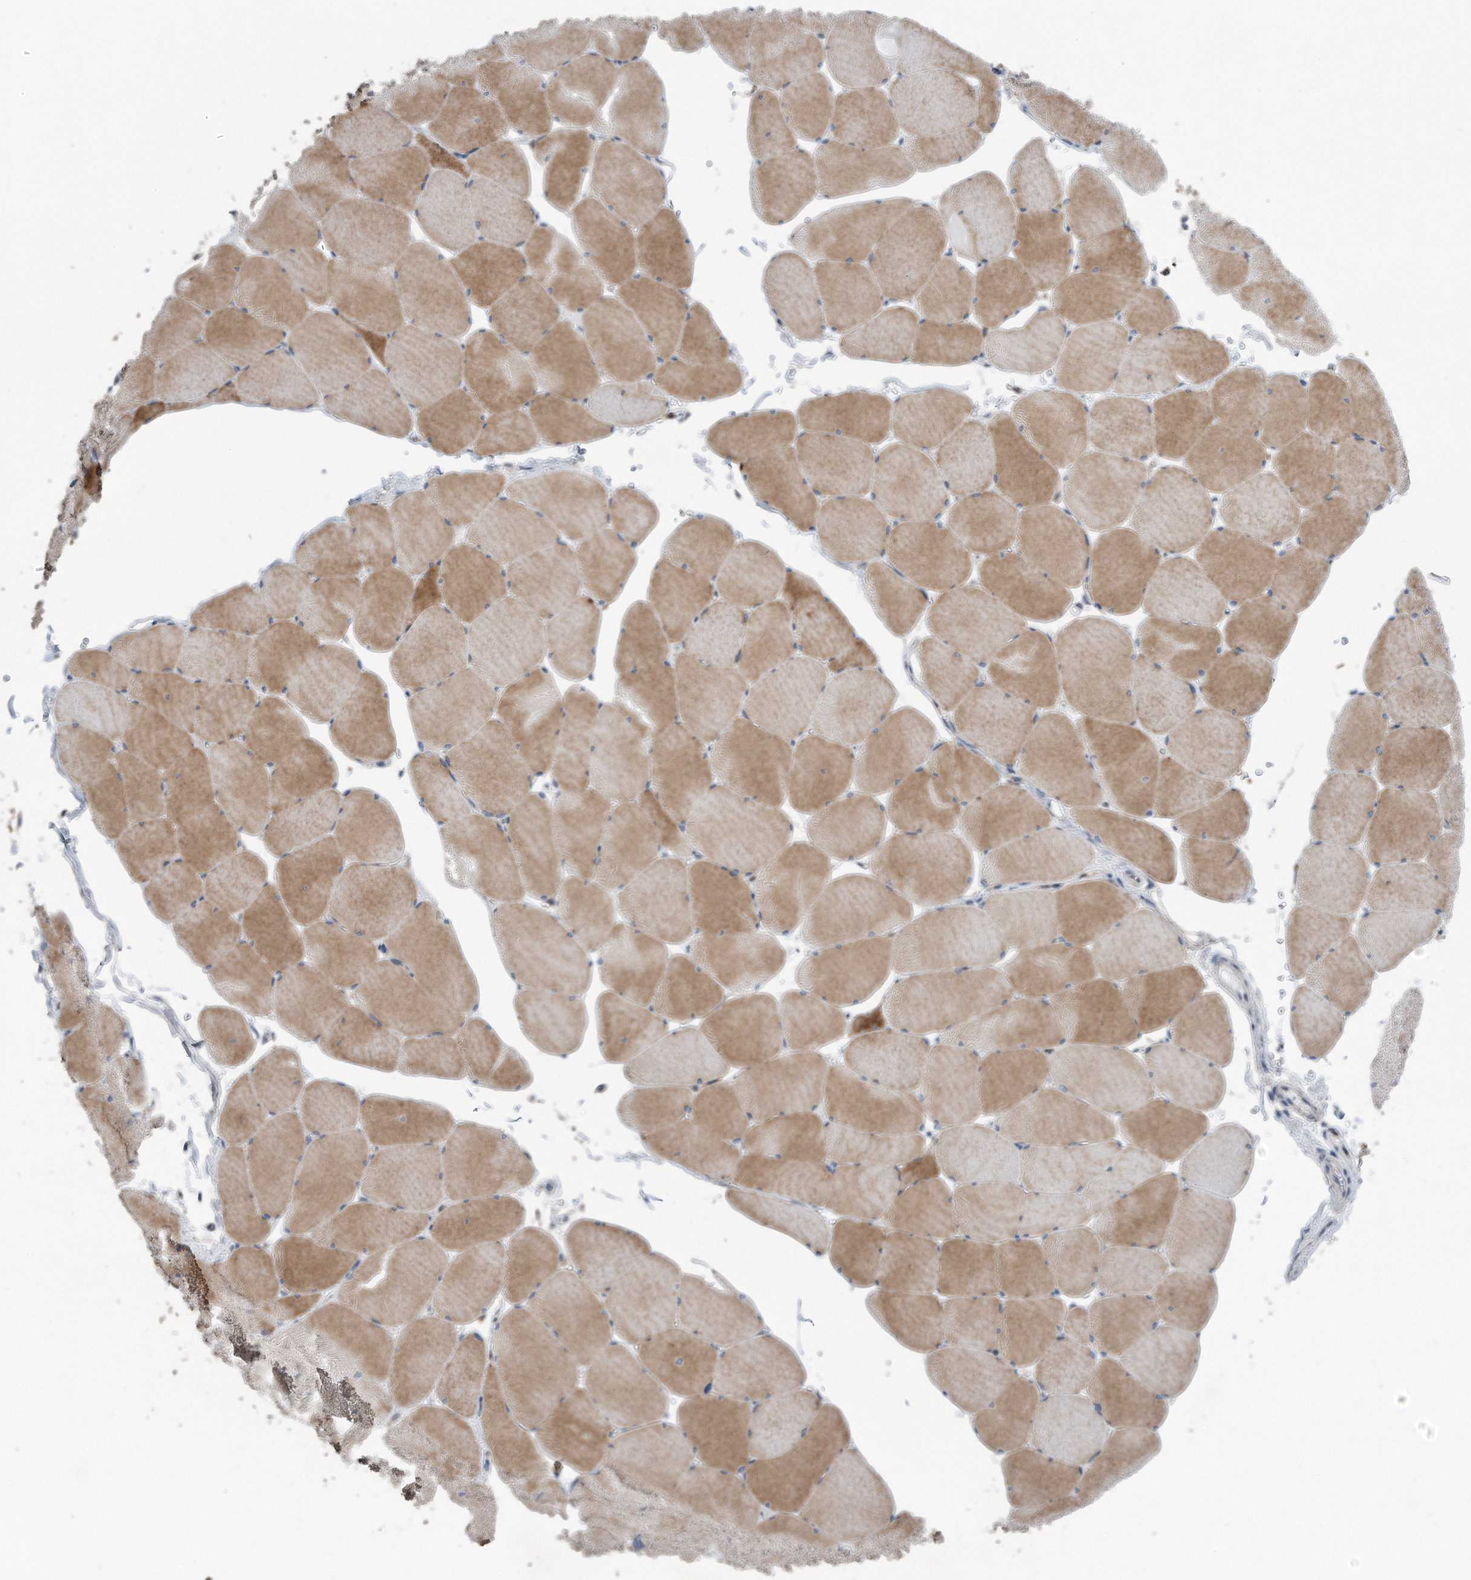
{"staining": {"intensity": "moderate", "quantity": "25%-75%", "location": "cytoplasmic/membranous"}, "tissue": "skeletal muscle", "cell_type": "Myocytes", "image_type": "normal", "snomed": [{"axis": "morphology", "description": "Normal tissue, NOS"}, {"axis": "topography", "description": "Skeletal muscle"}, {"axis": "topography", "description": "Head-Neck"}], "caption": "A histopathology image of human skeletal muscle stained for a protein demonstrates moderate cytoplasmic/membranous brown staining in myocytes.", "gene": "YRDC", "patient": {"sex": "male", "age": 66}}